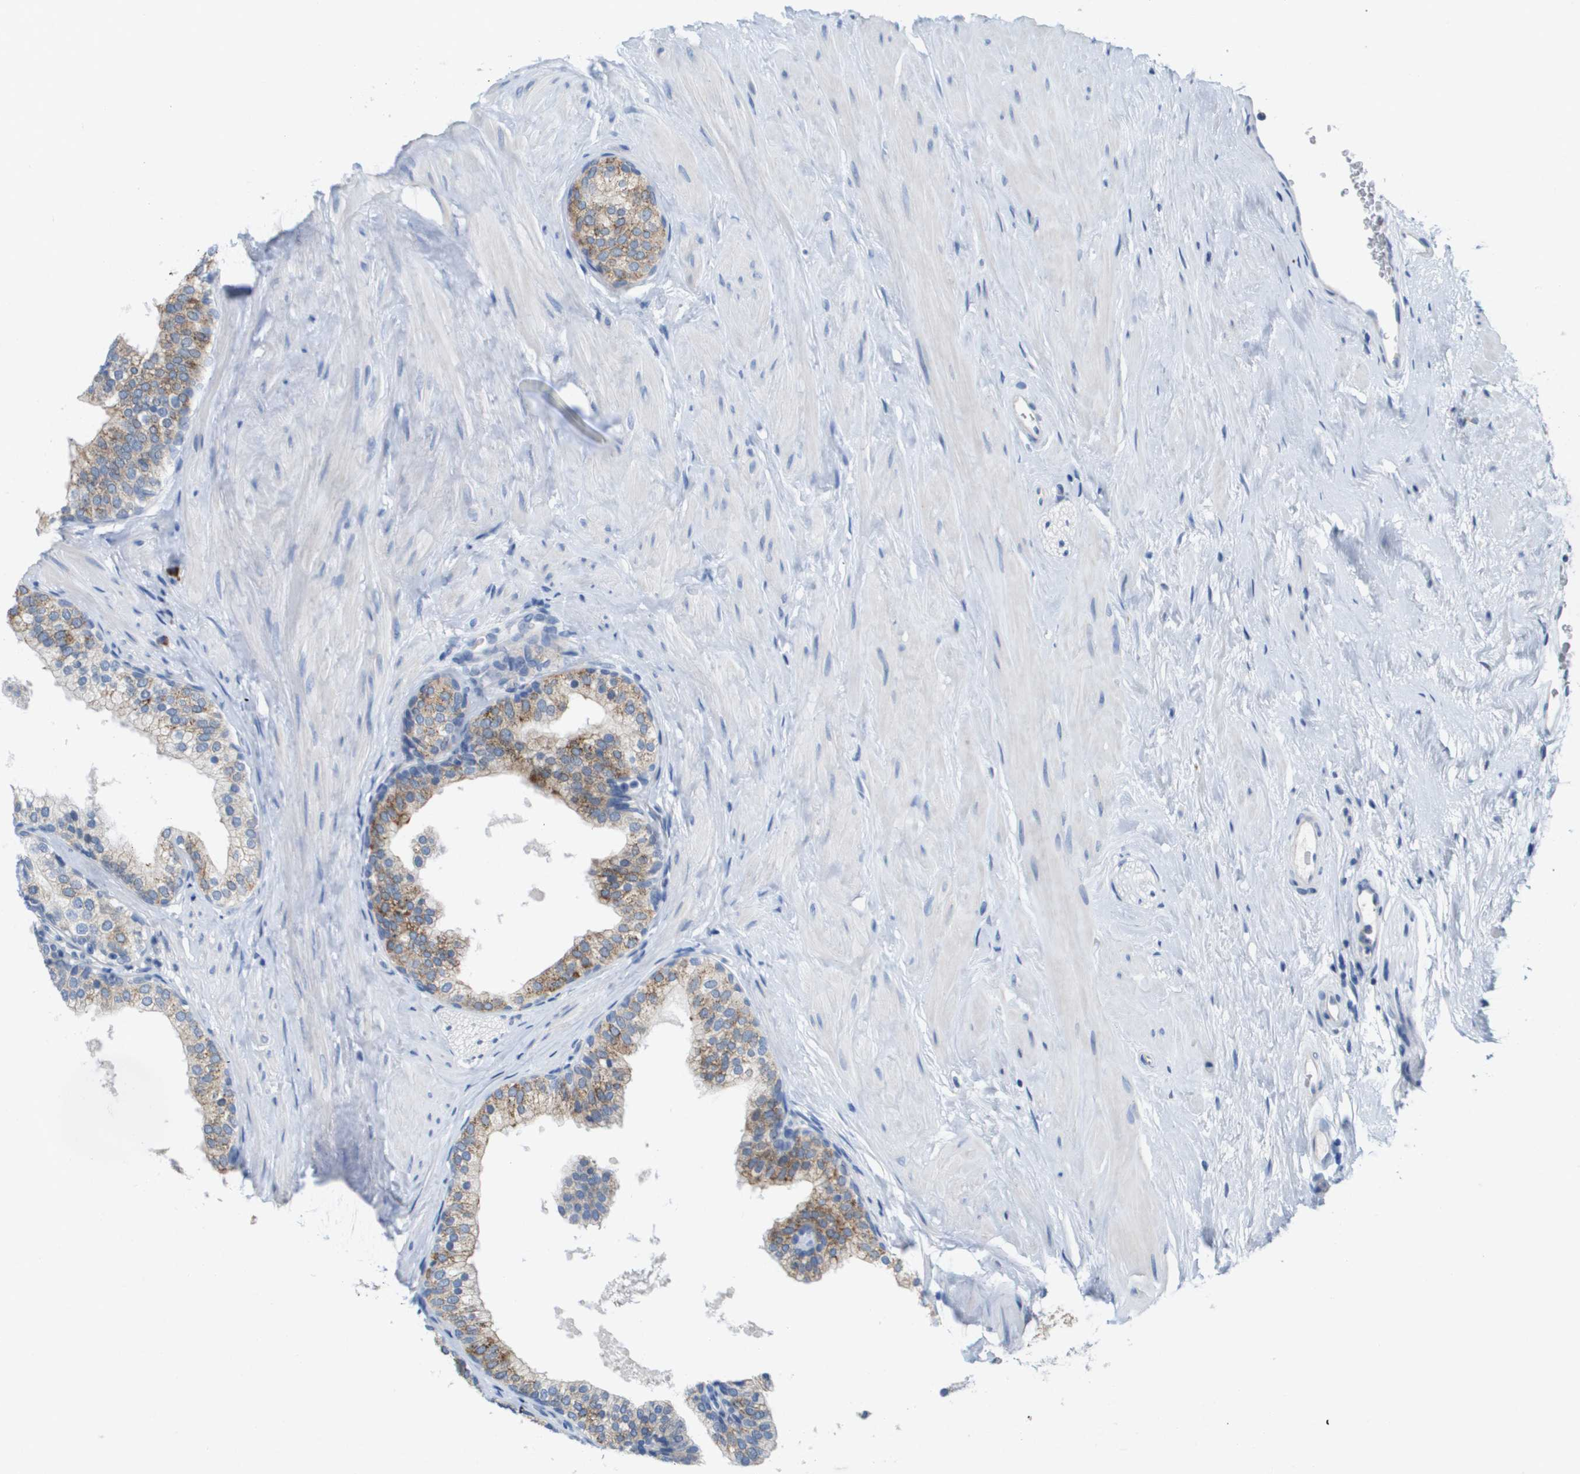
{"staining": {"intensity": "moderate", "quantity": "25%-75%", "location": "cytoplasmic/membranous"}, "tissue": "prostate", "cell_type": "Glandular cells", "image_type": "normal", "snomed": [{"axis": "morphology", "description": "Normal tissue, NOS"}, {"axis": "topography", "description": "Prostate"}], "caption": "Prostate stained for a protein reveals moderate cytoplasmic/membranous positivity in glandular cells. (Stains: DAB in brown, nuclei in blue, Microscopy: brightfield microscopy at high magnification).", "gene": "CD3G", "patient": {"sex": "male", "age": 60}}